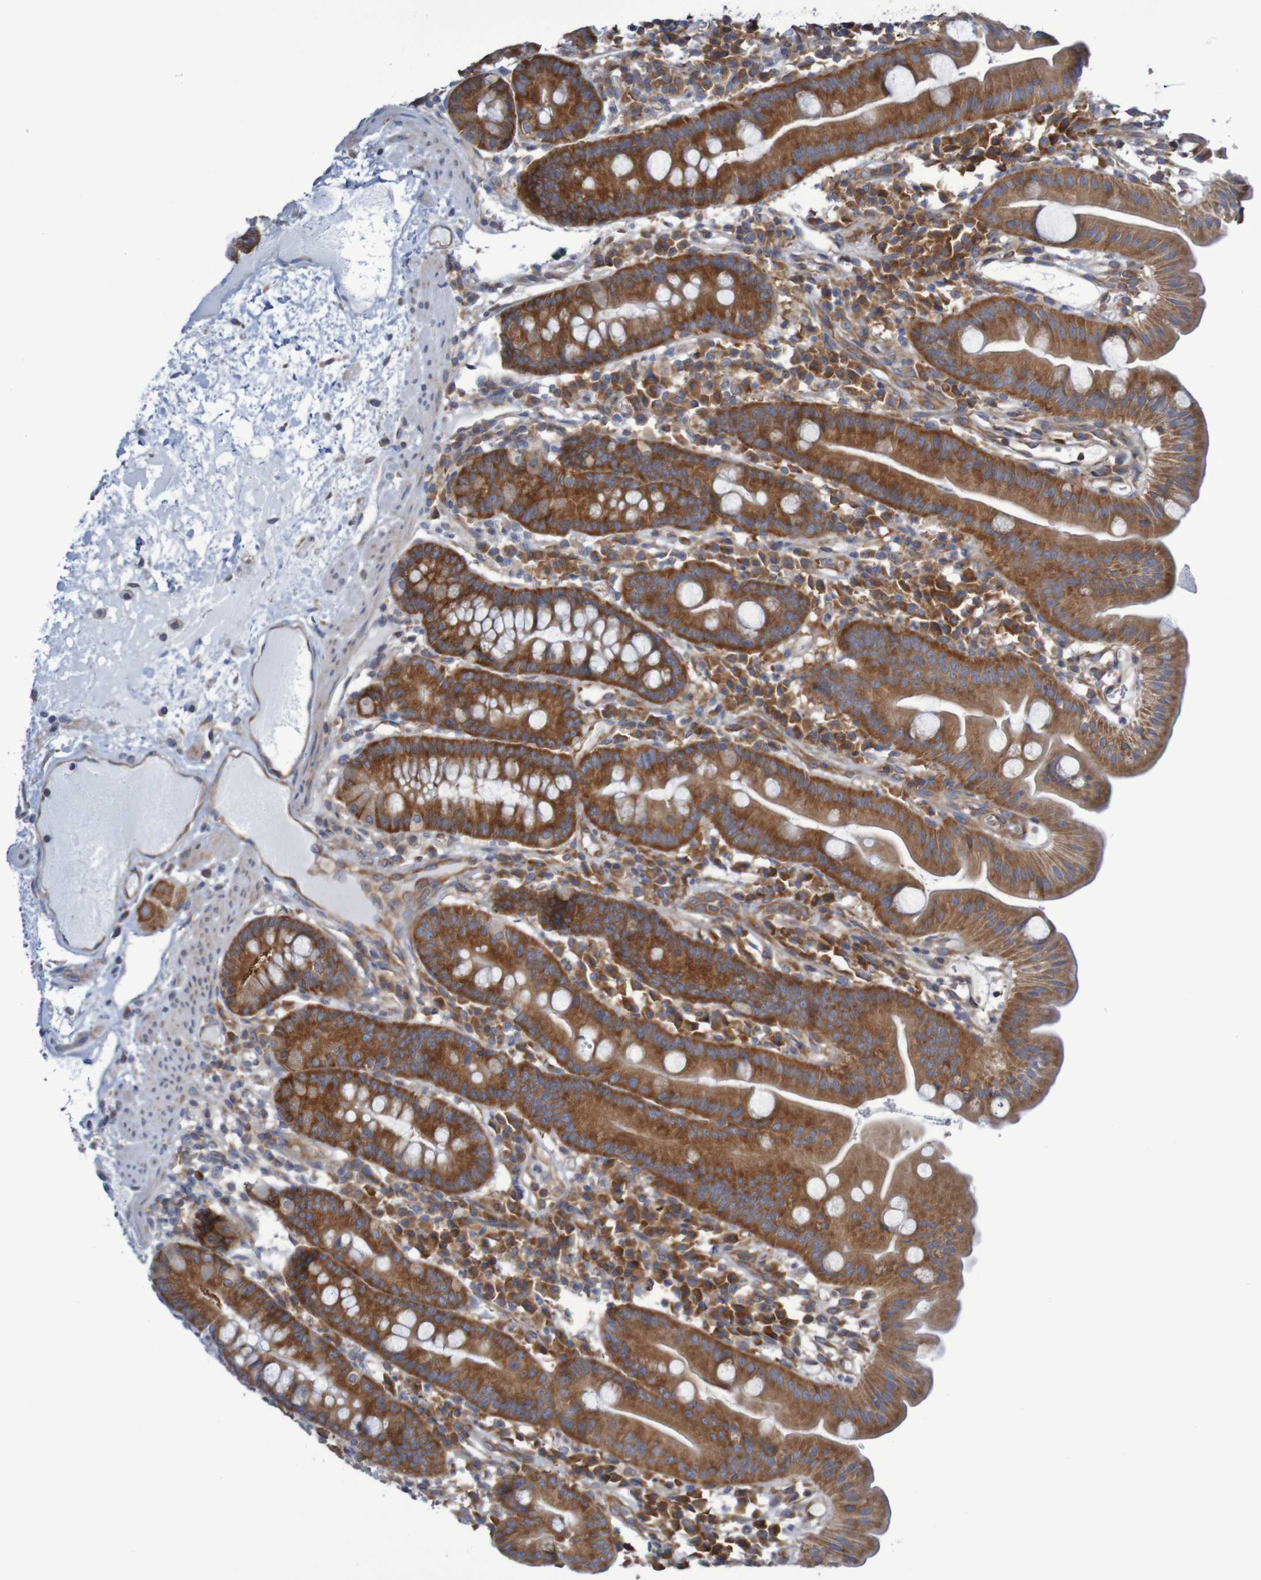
{"staining": {"intensity": "strong", "quantity": ">75%", "location": "cytoplasmic/membranous"}, "tissue": "duodenum", "cell_type": "Glandular cells", "image_type": "normal", "snomed": [{"axis": "morphology", "description": "Normal tissue, NOS"}, {"axis": "topography", "description": "Duodenum"}], "caption": "Strong cytoplasmic/membranous protein positivity is seen in about >75% of glandular cells in duodenum. The protein of interest is stained brown, and the nuclei are stained in blue (DAB (3,3'-diaminobenzidine) IHC with brightfield microscopy, high magnification).", "gene": "LRRC47", "patient": {"sex": "male", "age": 50}}